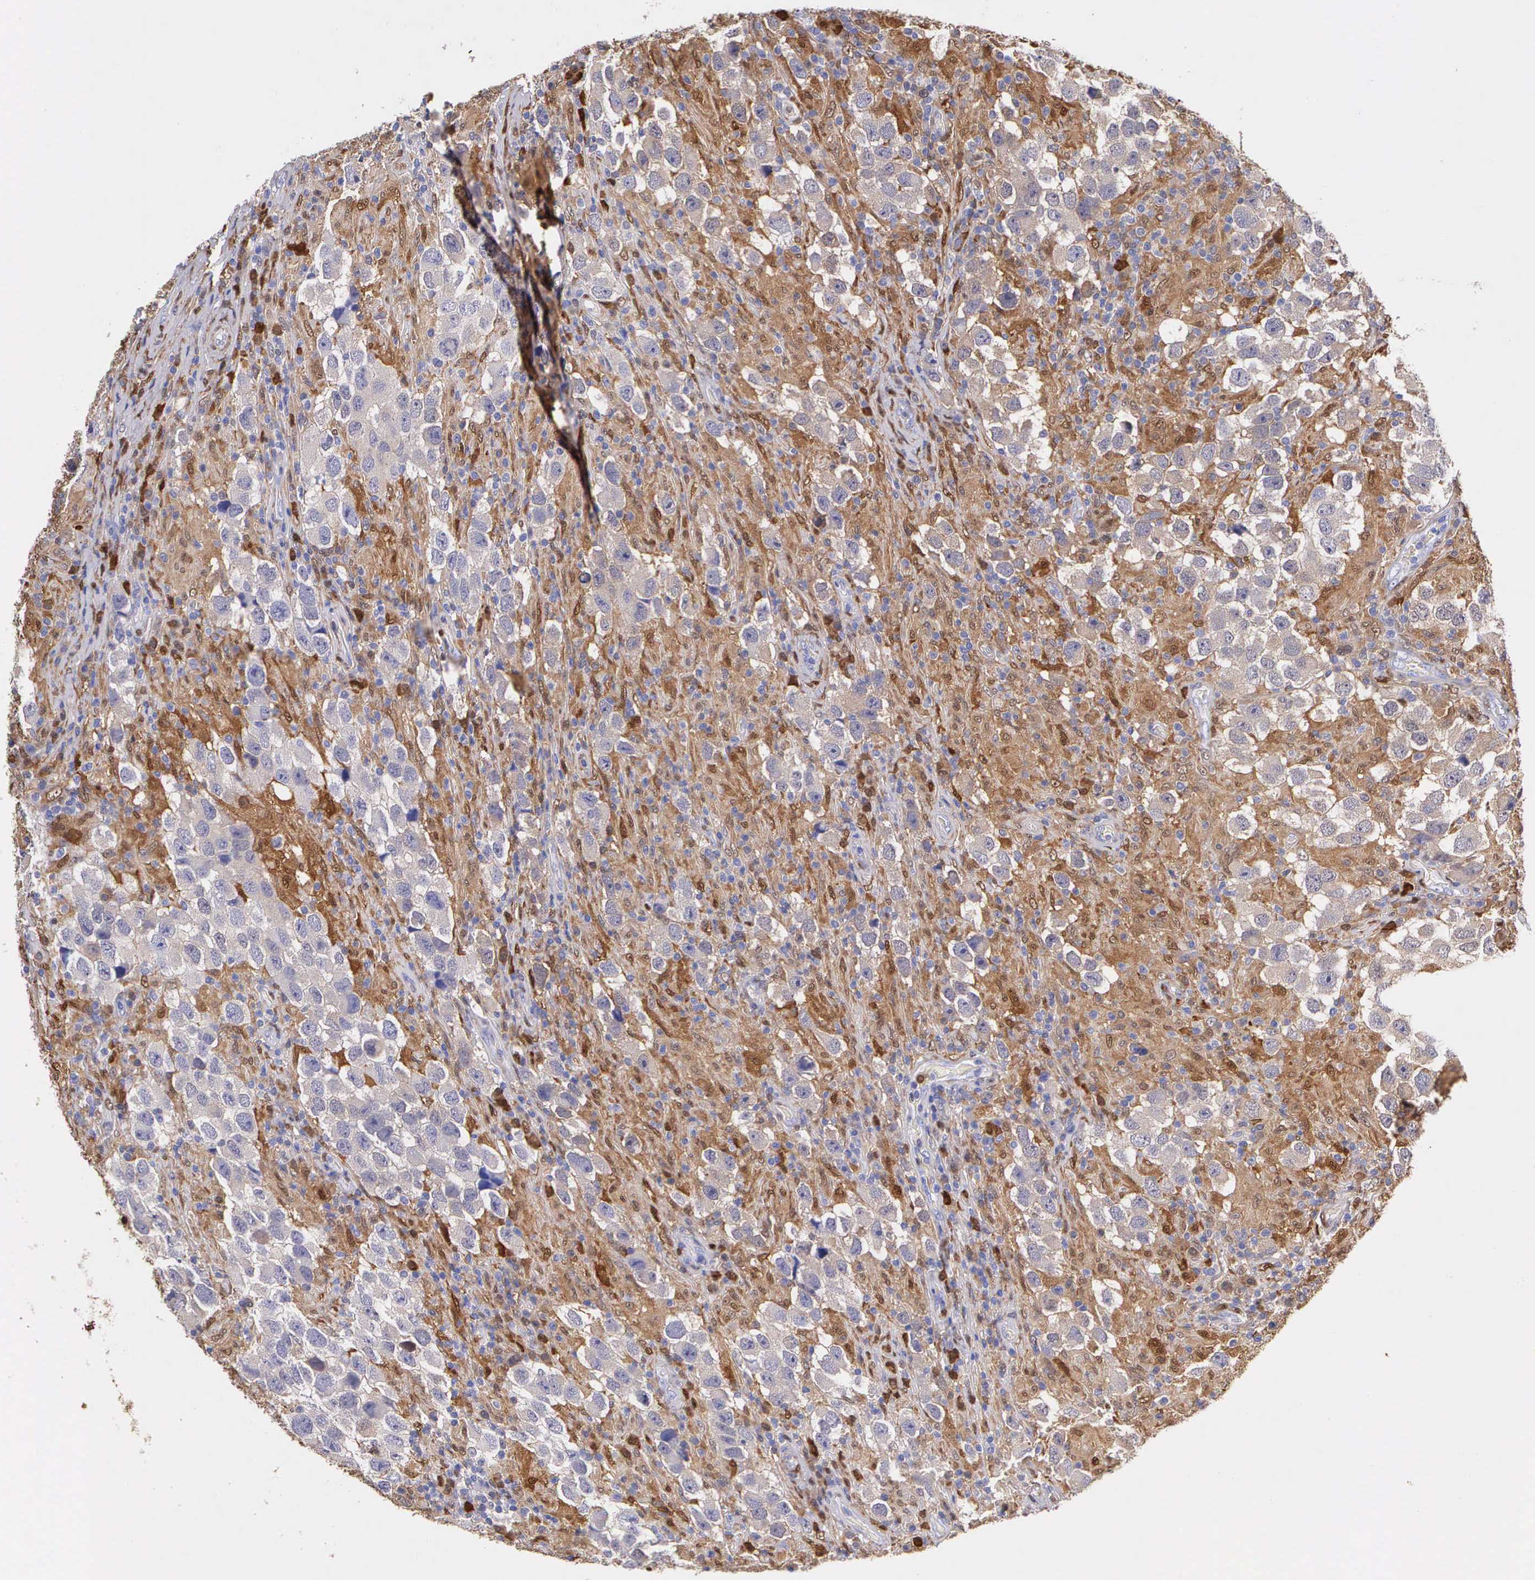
{"staining": {"intensity": "negative", "quantity": "none", "location": "none"}, "tissue": "testis cancer", "cell_type": "Tumor cells", "image_type": "cancer", "snomed": [{"axis": "morphology", "description": "Carcinoma, Embryonal, NOS"}, {"axis": "topography", "description": "Testis"}], "caption": "DAB immunohistochemical staining of testis cancer reveals no significant staining in tumor cells. Nuclei are stained in blue.", "gene": "LGALS1", "patient": {"sex": "male", "age": 21}}